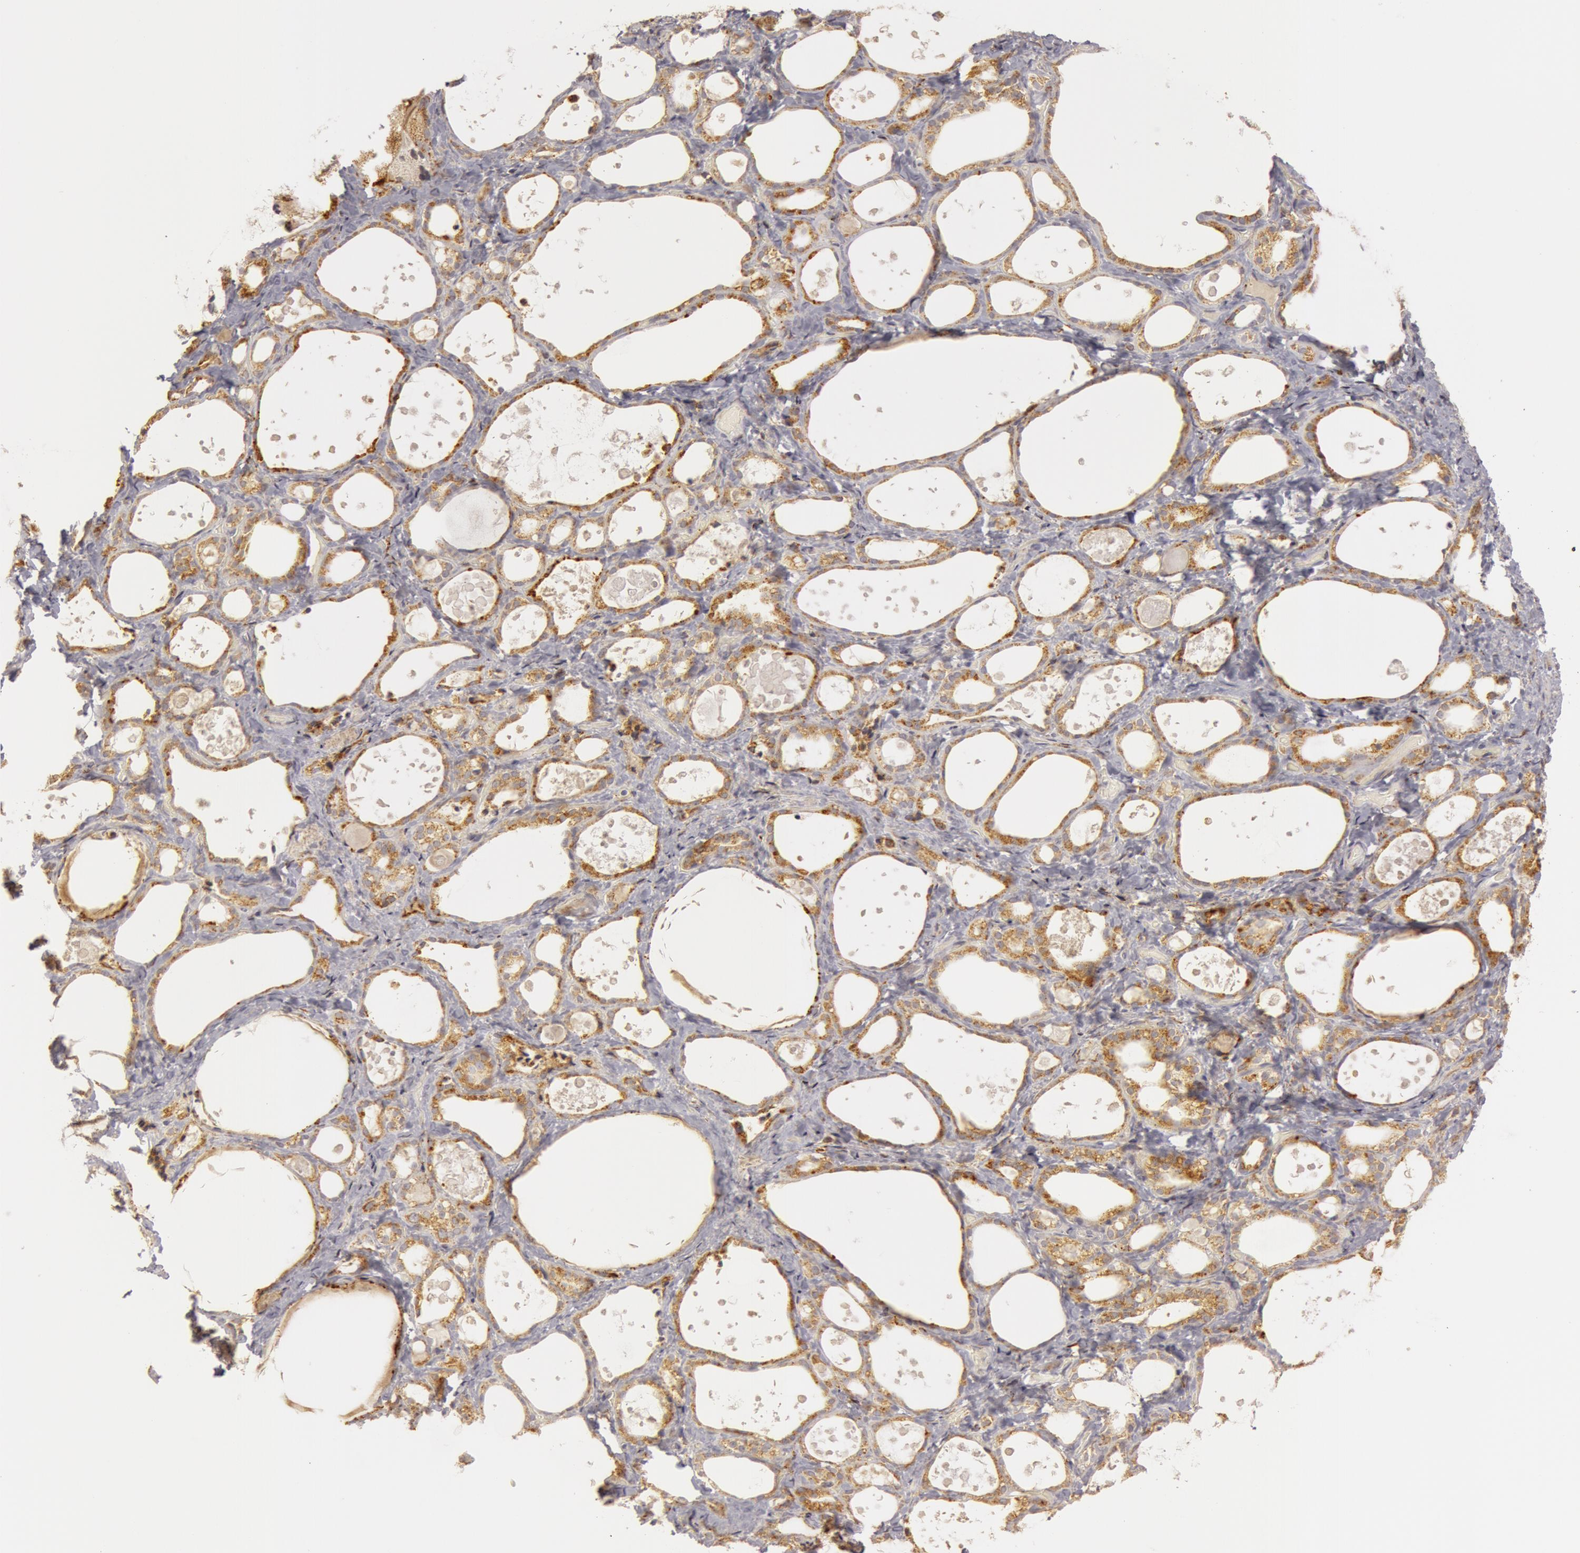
{"staining": {"intensity": "weak", "quantity": "25%-75%", "location": "cytoplasmic/membranous"}, "tissue": "thyroid gland", "cell_type": "Glandular cells", "image_type": "normal", "snomed": [{"axis": "morphology", "description": "Normal tissue, NOS"}, {"axis": "topography", "description": "Thyroid gland"}], "caption": "High-magnification brightfield microscopy of benign thyroid gland stained with DAB (brown) and counterstained with hematoxylin (blue). glandular cells exhibit weak cytoplasmic/membranous expression is seen in approximately25%-75% of cells. (Brightfield microscopy of DAB IHC at high magnification).", "gene": "C7", "patient": {"sex": "female", "age": 75}}